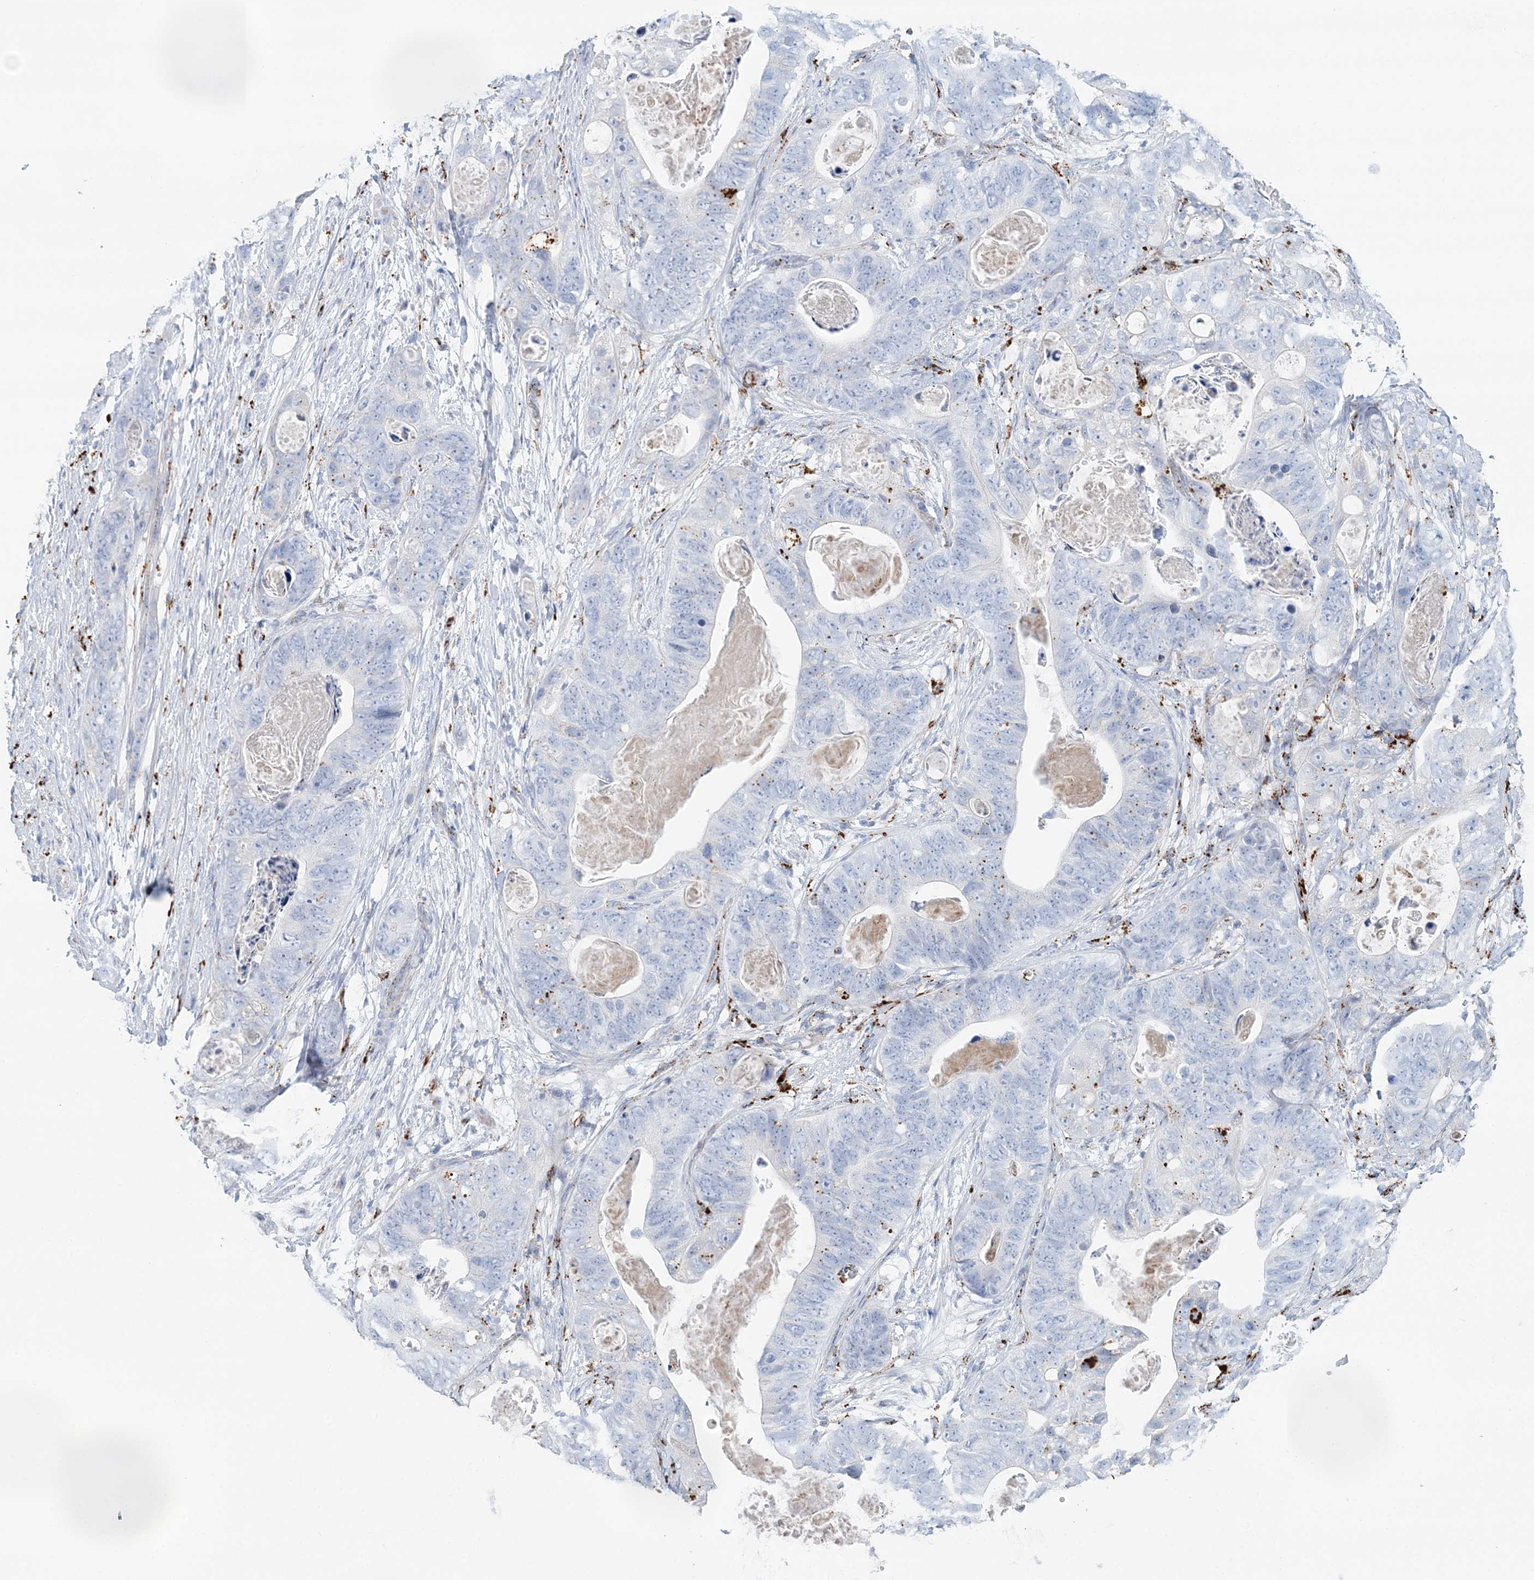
{"staining": {"intensity": "negative", "quantity": "none", "location": "none"}, "tissue": "stomach cancer", "cell_type": "Tumor cells", "image_type": "cancer", "snomed": [{"axis": "morphology", "description": "Adenocarcinoma, NOS"}, {"axis": "topography", "description": "Stomach"}], "caption": "Immunohistochemical staining of stomach adenocarcinoma demonstrates no significant staining in tumor cells.", "gene": "TPP1", "patient": {"sex": "female", "age": 89}}